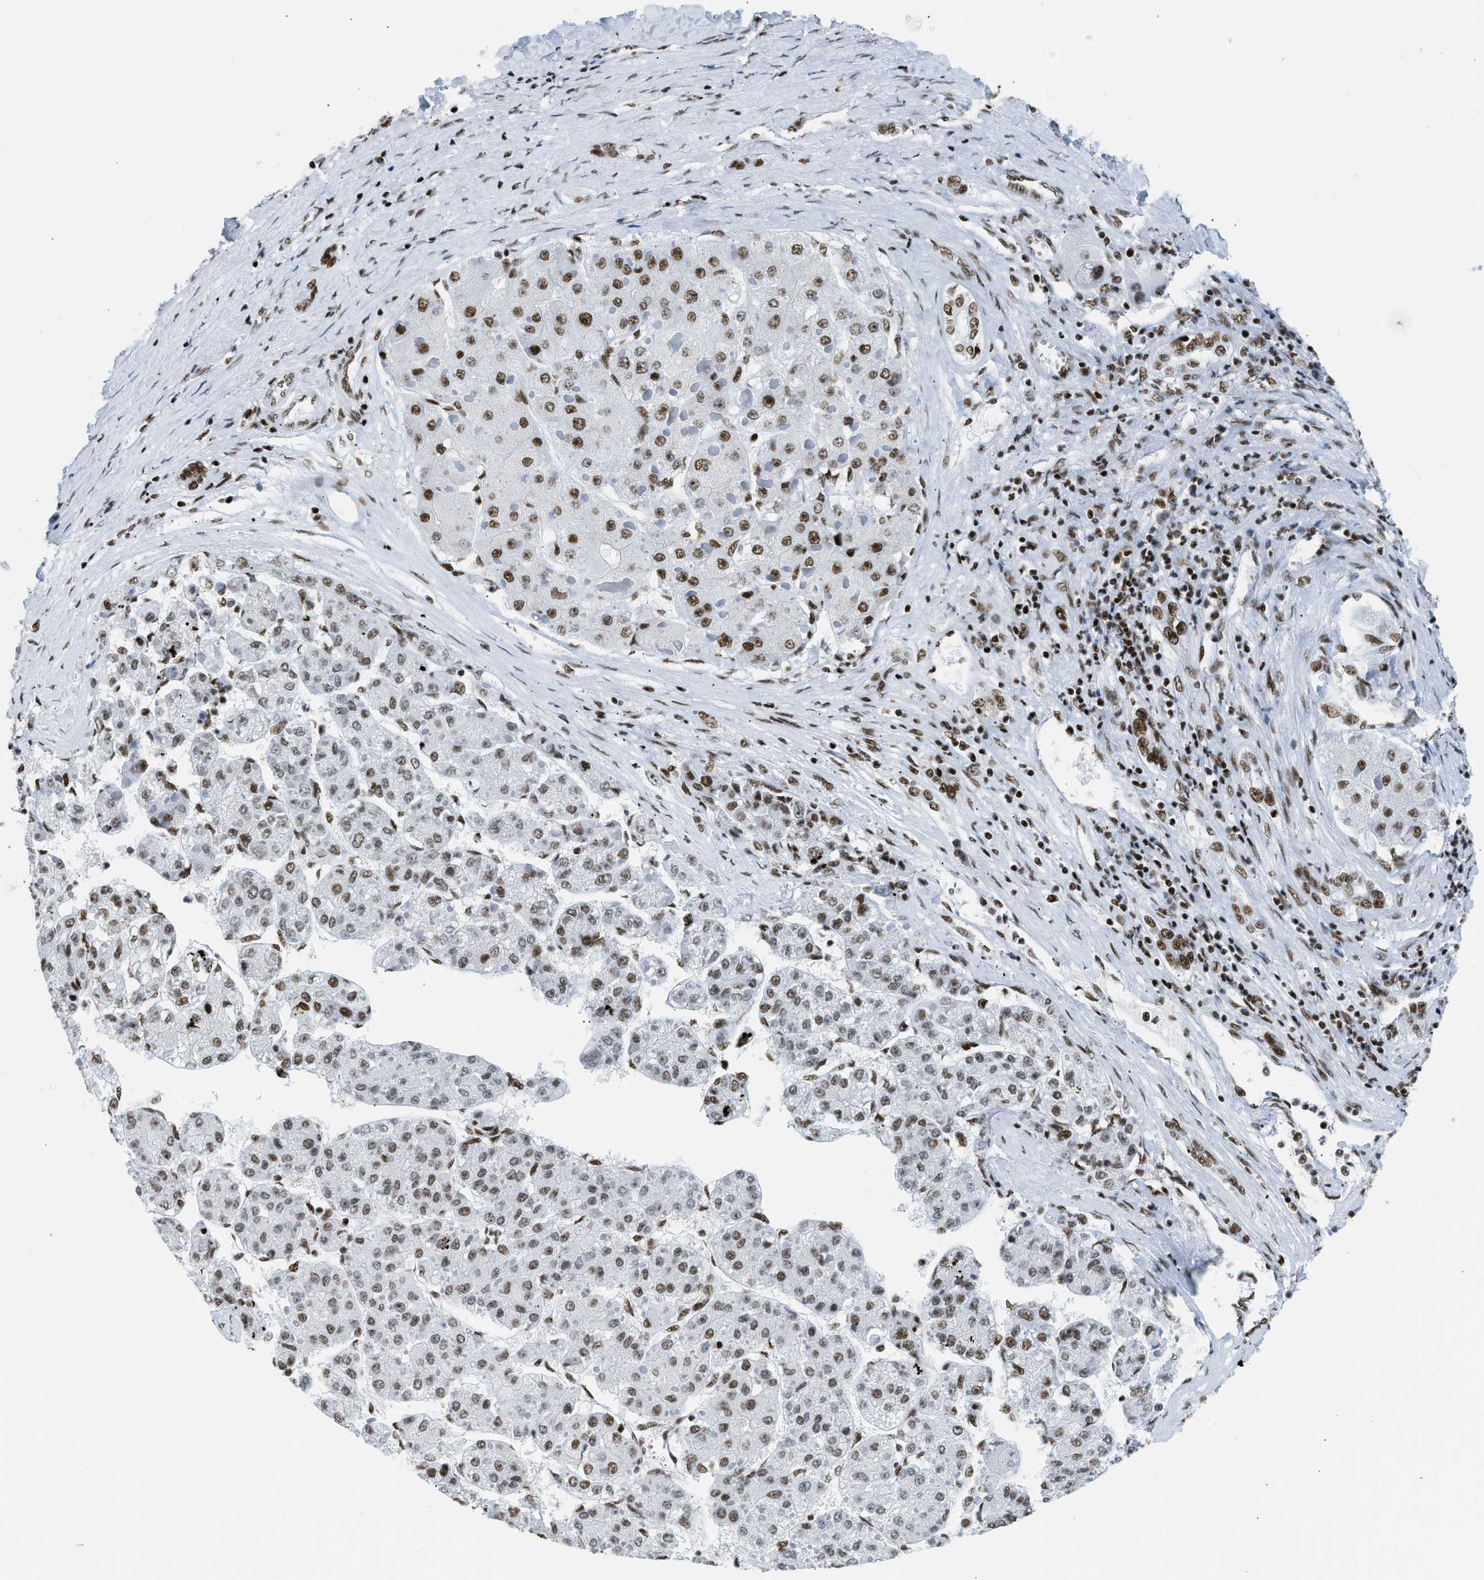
{"staining": {"intensity": "strong", "quantity": ">75%", "location": "nuclear"}, "tissue": "liver cancer", "cell_type": "Tumor cells", "image_type": "cancer", "snomed": [{"axis": "morphology", "description": "Carcinoma, Hepatocellular, NOS"}, {"axis": "topography", "description": "Liver"}], "caption": "Protein expression analysis of human liver hepatocellular carcinoma reveals strong nuclear expression in about >75% of tumor cells. The protein is stained brown, and the nuclei are stained in blue (DAB (3,3'-diaminobenzidine) IHC with brightfield microscopy, high magnification).", "gene": "PIF1", "patient": {"sex": "female", "age": 73}}